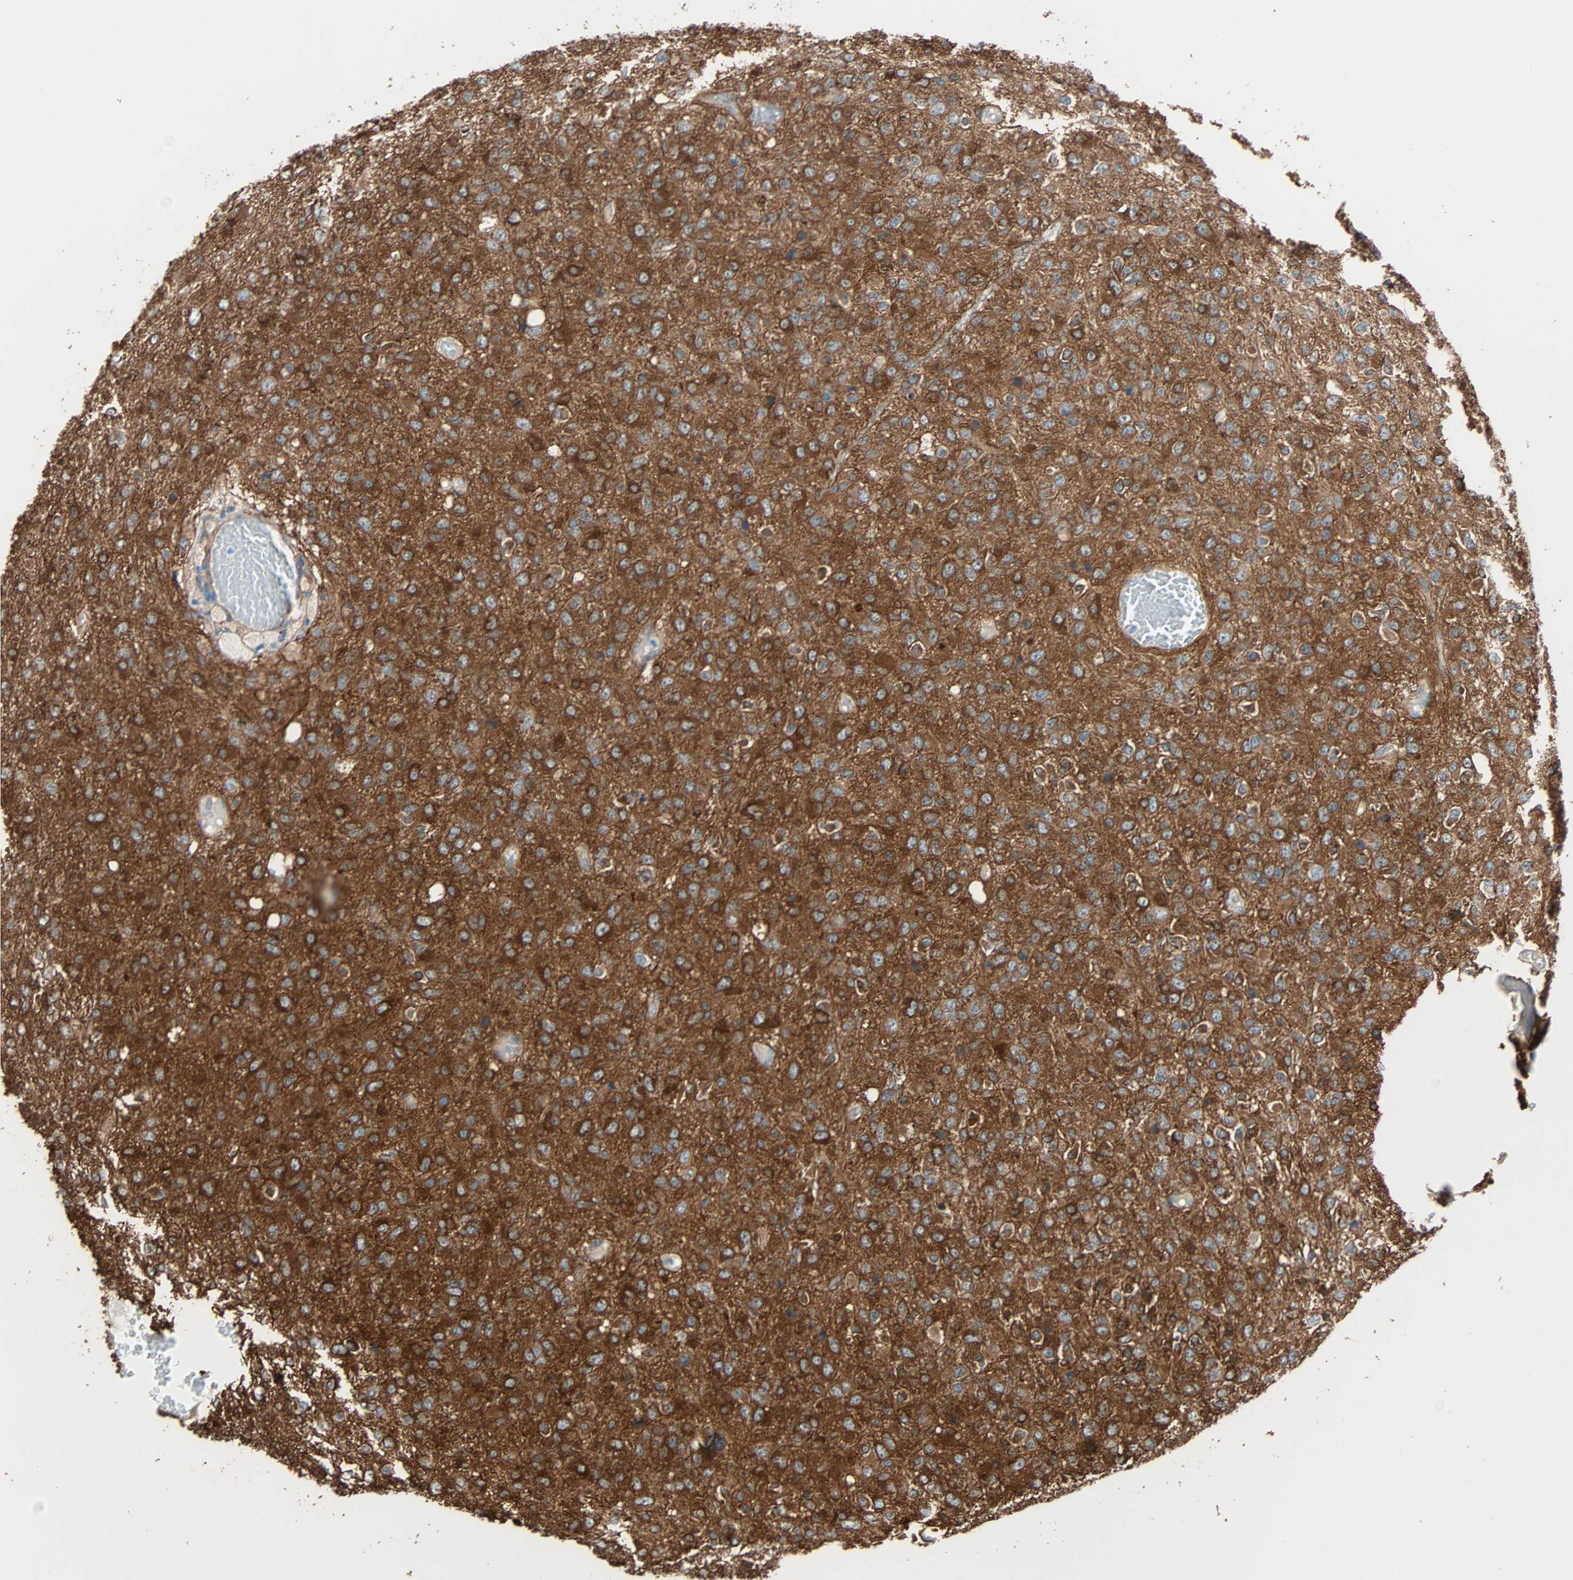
{"staining": {"intensity": "strong", "quantity": ">75%", "location": "cytoplasmic/membranous"}, "tissue": "glioma", "cell_type": "Tumor cells", "image_type": "cancer", "snomed": [{"axis": "morphology", "description": "Glioma, malignant, High grade"}, {"axis": "topography", "description": "pancreas cauda"}], "caption": "Malignant high-grade glioma stained with a protein marker demonstrates strong staining in tumor cells.", "gene": "EPB41L2", "patient": {"sex": "male", "age": 60}}